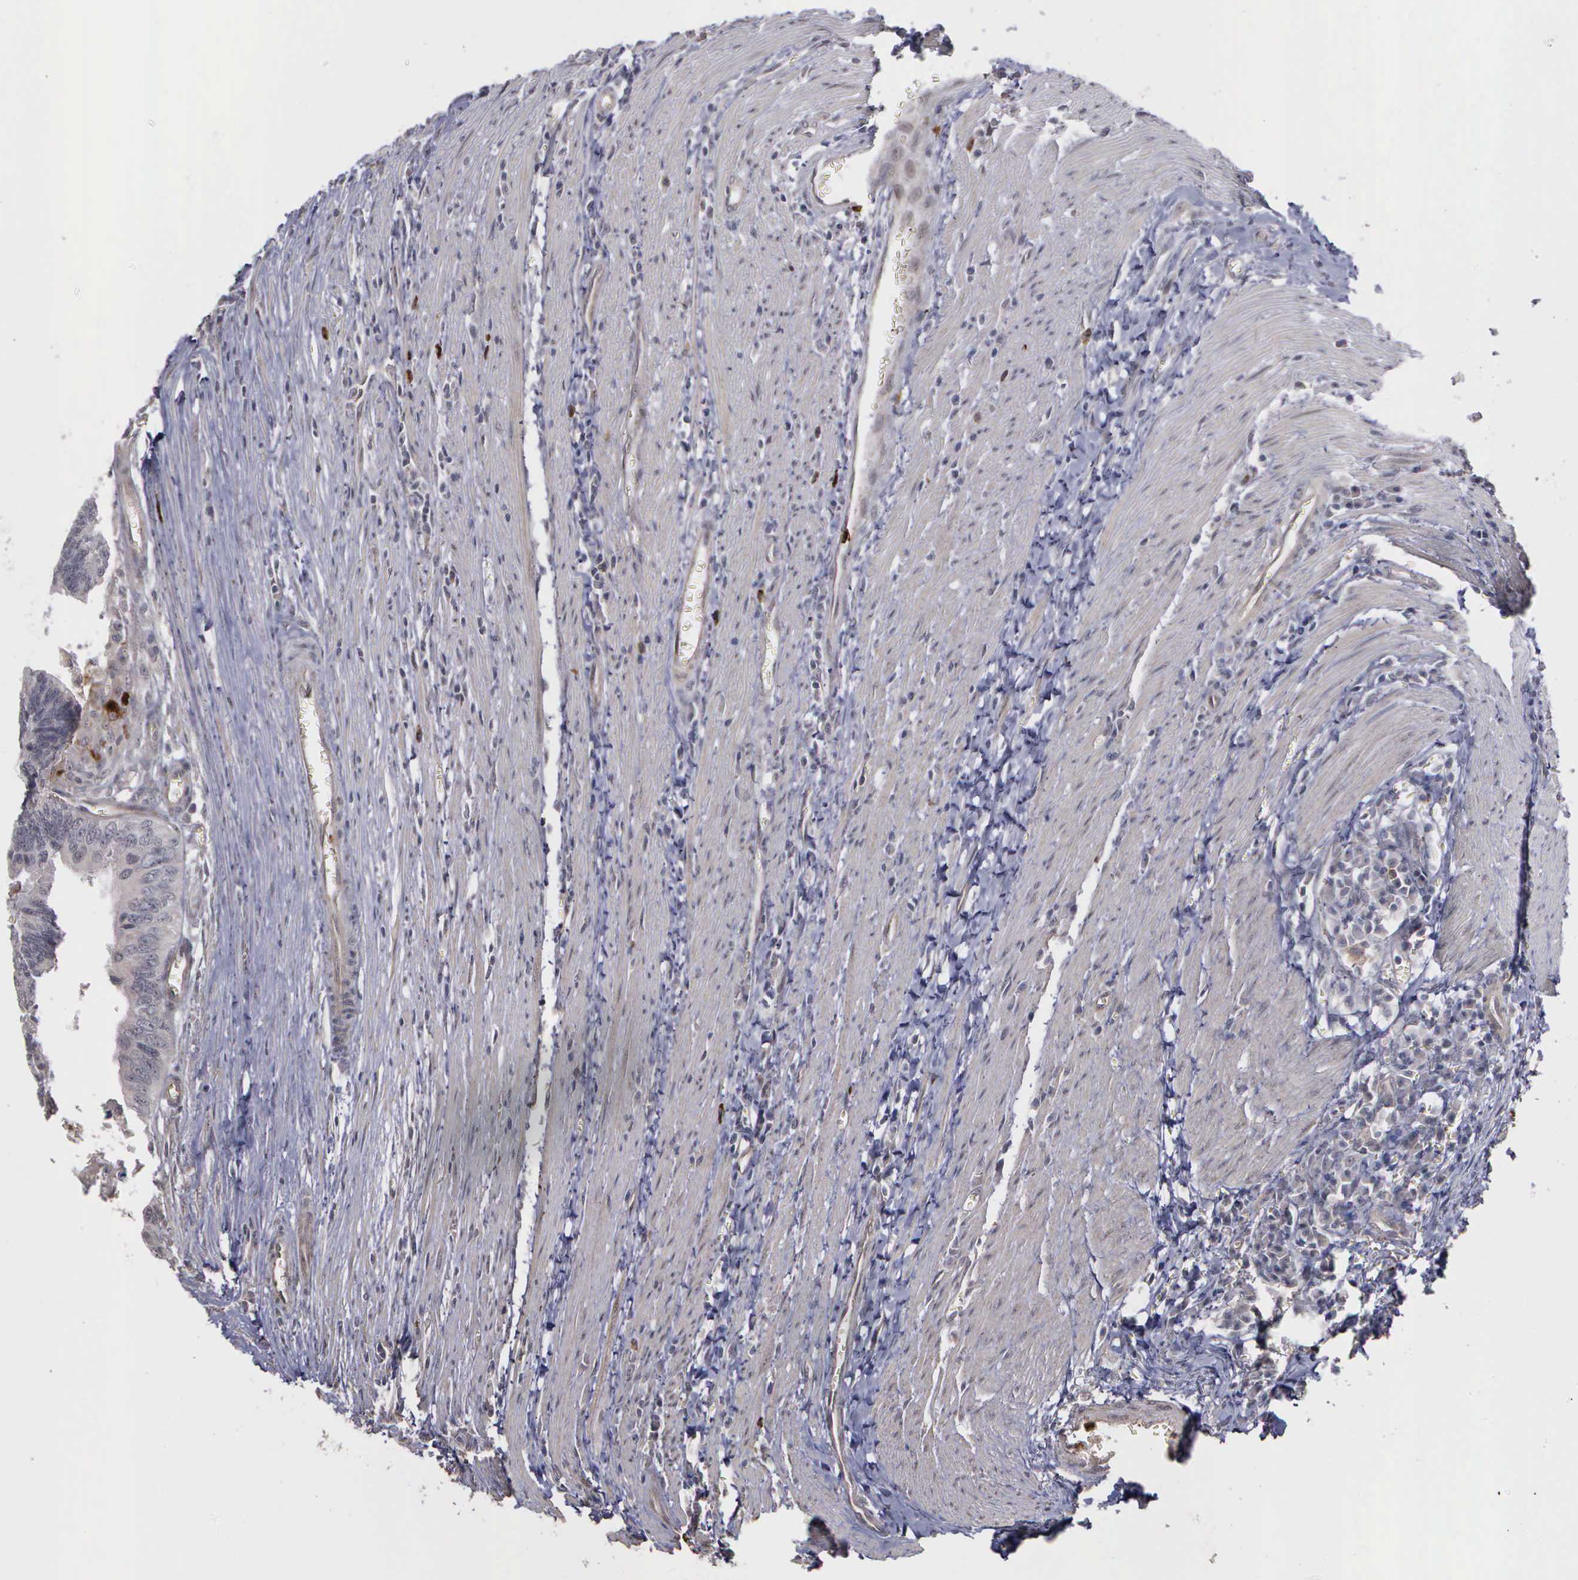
{"staining": {"intensity": "negative", "quantity": "none", "location": "none"}, "tissue": "colorectal cancer", "cell_type": "Tumor cells", "image_type": "cancer", "snomed": [{"axis": "morphology", "description": "Adenocarcinoma, NOS"}, {"axis": "topography", "description": "Colon"}], "caption": "Immunohistochemistry (IHC) image of human colorectal adenocarcinoma stained for a protein (brown), which demonstrates no expression in tumor cells.", "gene": "MMP9", "patient": {"sex": "male", "age": 72}}